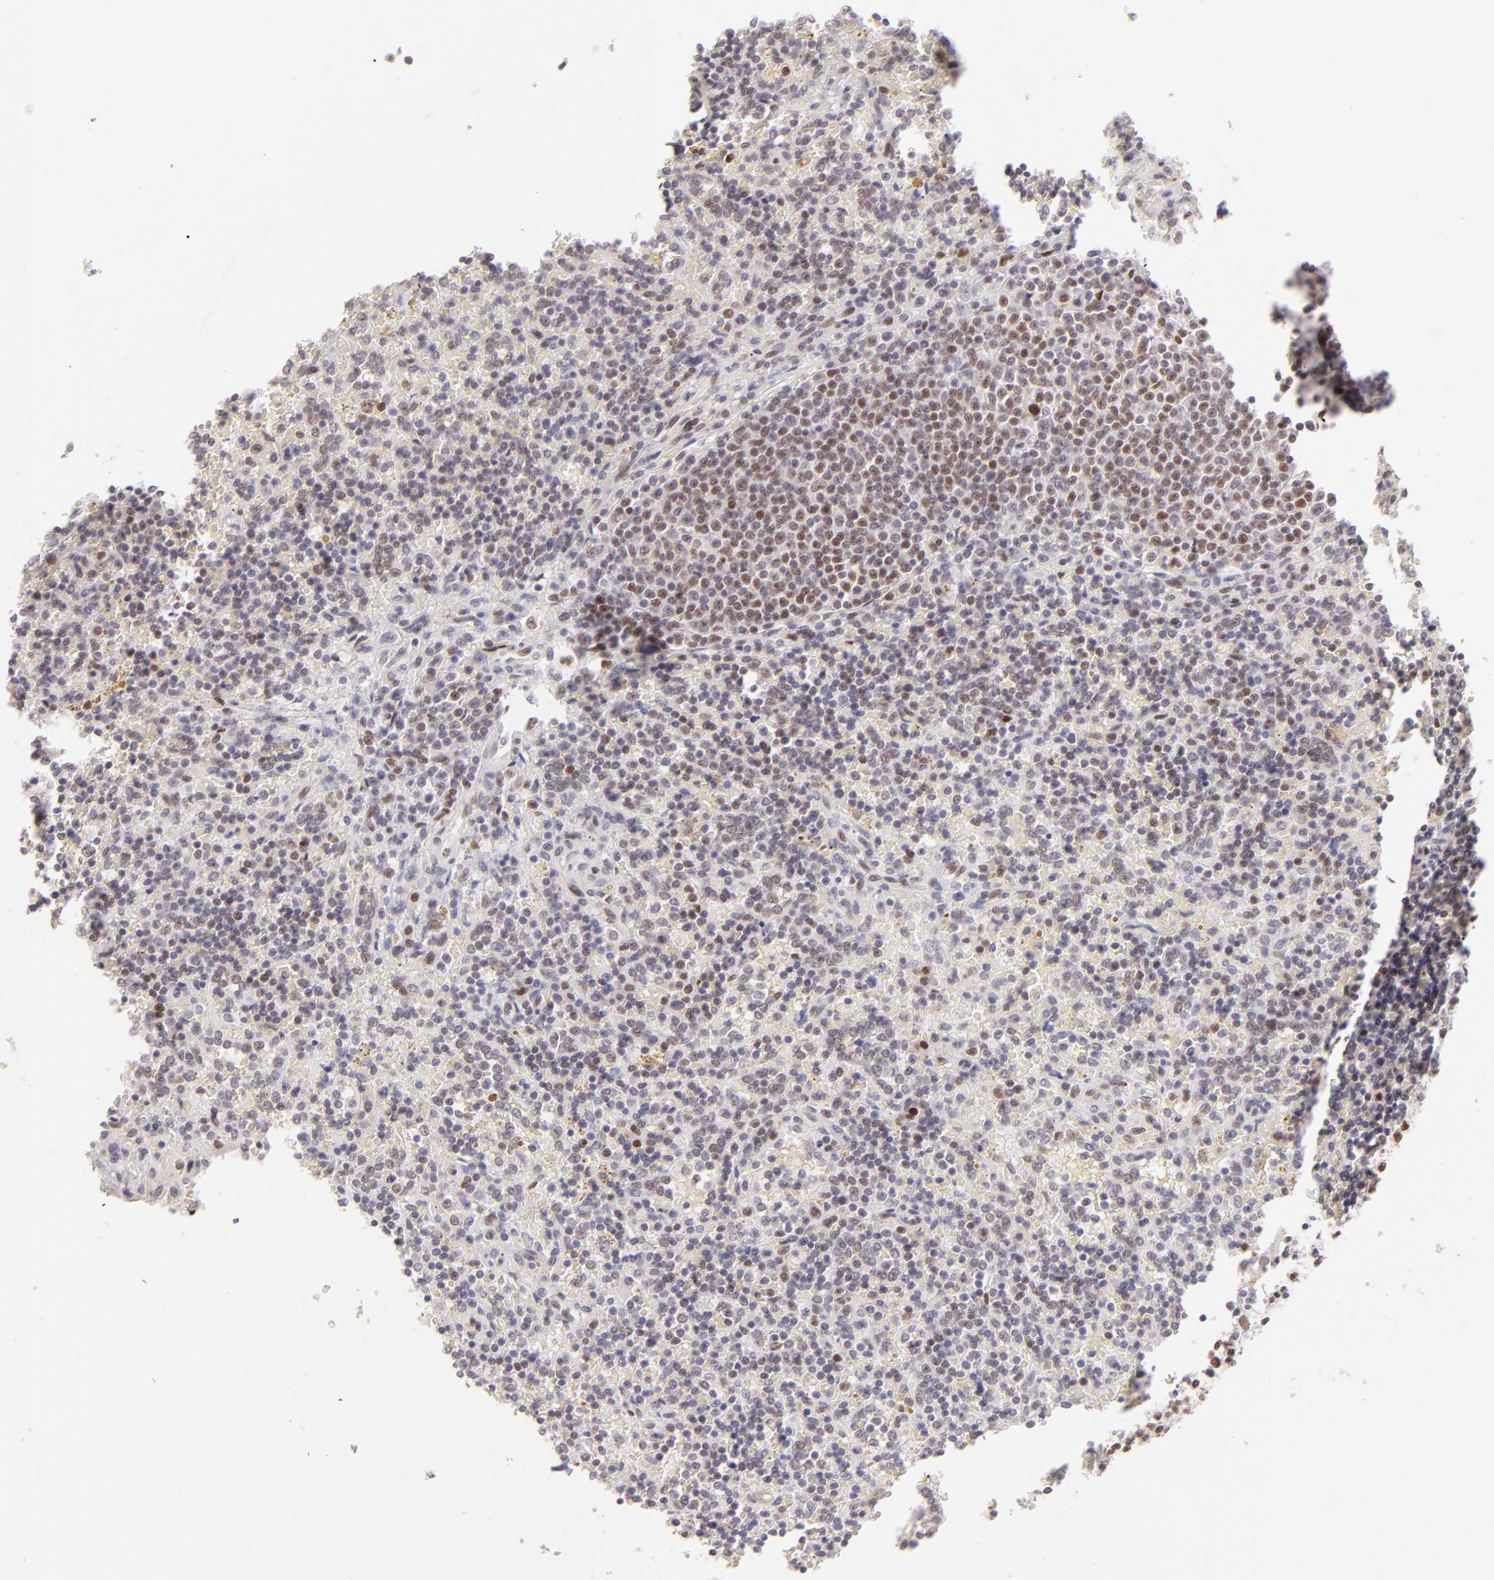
{"staining": {"intensity": "weak", "quantity": "<25%", "location": "nuclear"}, "tissue": "lymphoma", "cell_type": "Tumor cells", "image_type": "cancer", "snomed": [{"axis": "morphology", "description": "Malignant lymphoma, non-Hodgkin's type, Low grade"}, {"axis": "topography", "description": "Spleen"}], "caption": "This is an IHC micrograph of human malignant lymphoma, non-Hodgkin's type (low-grade). There is no expression in tumor cells.", "gene": "POU2F1", "patient": {"sex": "male", "age": 67}}